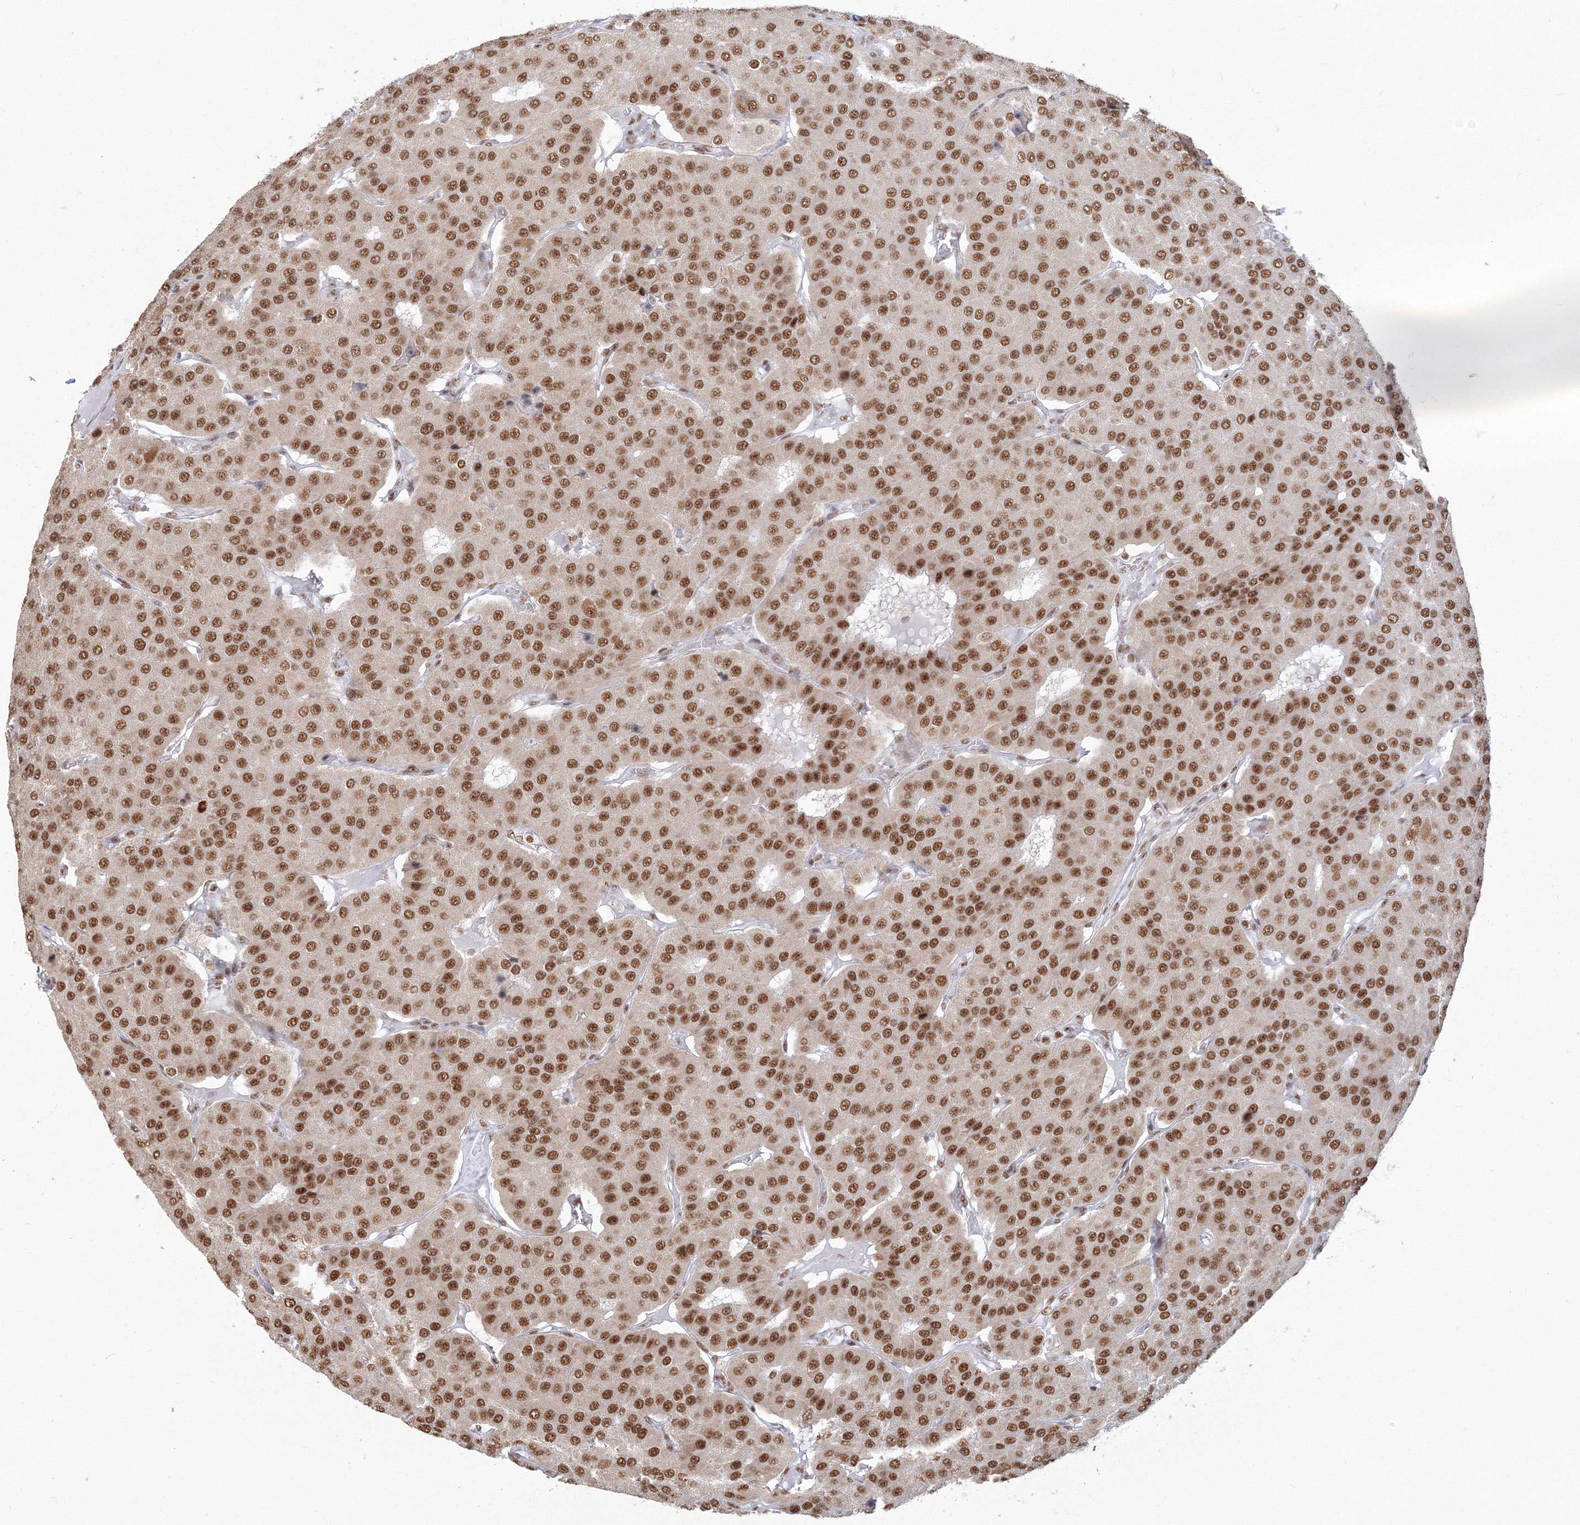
{"staining": {"intensity": "moderate", "quantity": ">75%", "location": "nuclear"}, "tissue": "parathyroid gland", "cell_type": "Glandular cells", "image_type": "normal", "snomed": [{"axis": "morphology", "description": "Normal tissue, NOS"}, {"axis": "morphology", "description": "Adenoma, NOS"}, {"axis": "topography", "description": "Parathyroid gland"}], "caption": "DAB (3,3'-diaminobenzidine) immunohistochemical staining of normal human parathyroid gland exhibits moderate nuclear protein expression in about >75% of glandular cells.", "gene": "PPP4R2", "patient": {"sex": "female", "age": 86}}